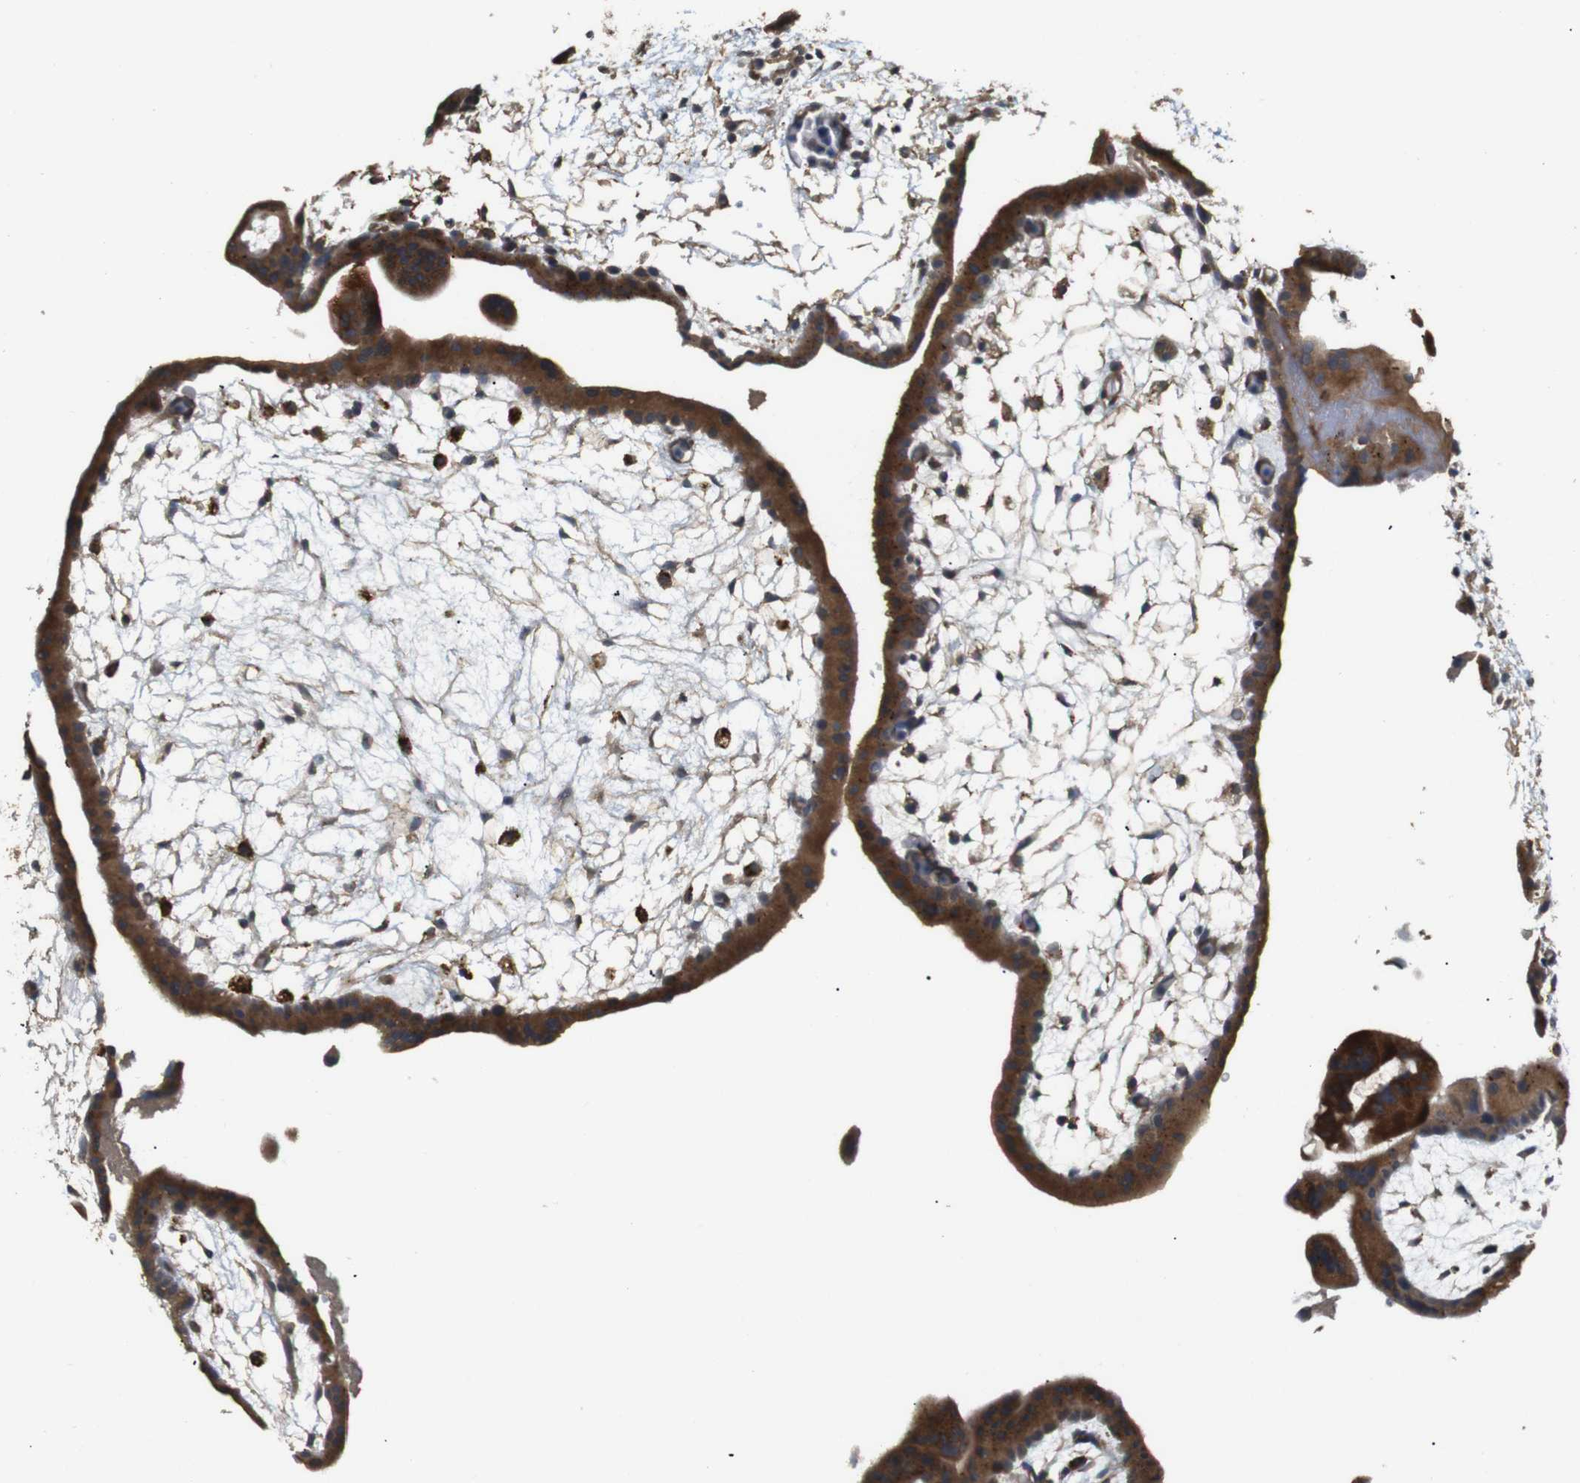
{"staining": {"intensity": "strong", "quantity": ">75%", "location": "cytoplasmic/membranous"}, "tissue": "placenta", "cell_type": "Trophoblastic cells", "image_type": "normal", "snomed": [{"axis": "morphology", "description": "Normal tissue, NOS"}, {"axis": "topography", "description": "Placenta"}], "caption": "Protein staining of benign placenta shows strong cytoplasmic/membranous positivity in about >75% of trophoblastic cells. The protein is stained brown, and the nuclei are stained in blue (DAB IHC with brightfield microscopy, high magnification).", "gene": "KSR1", "patient": {"sex": "female", "age": 35}}